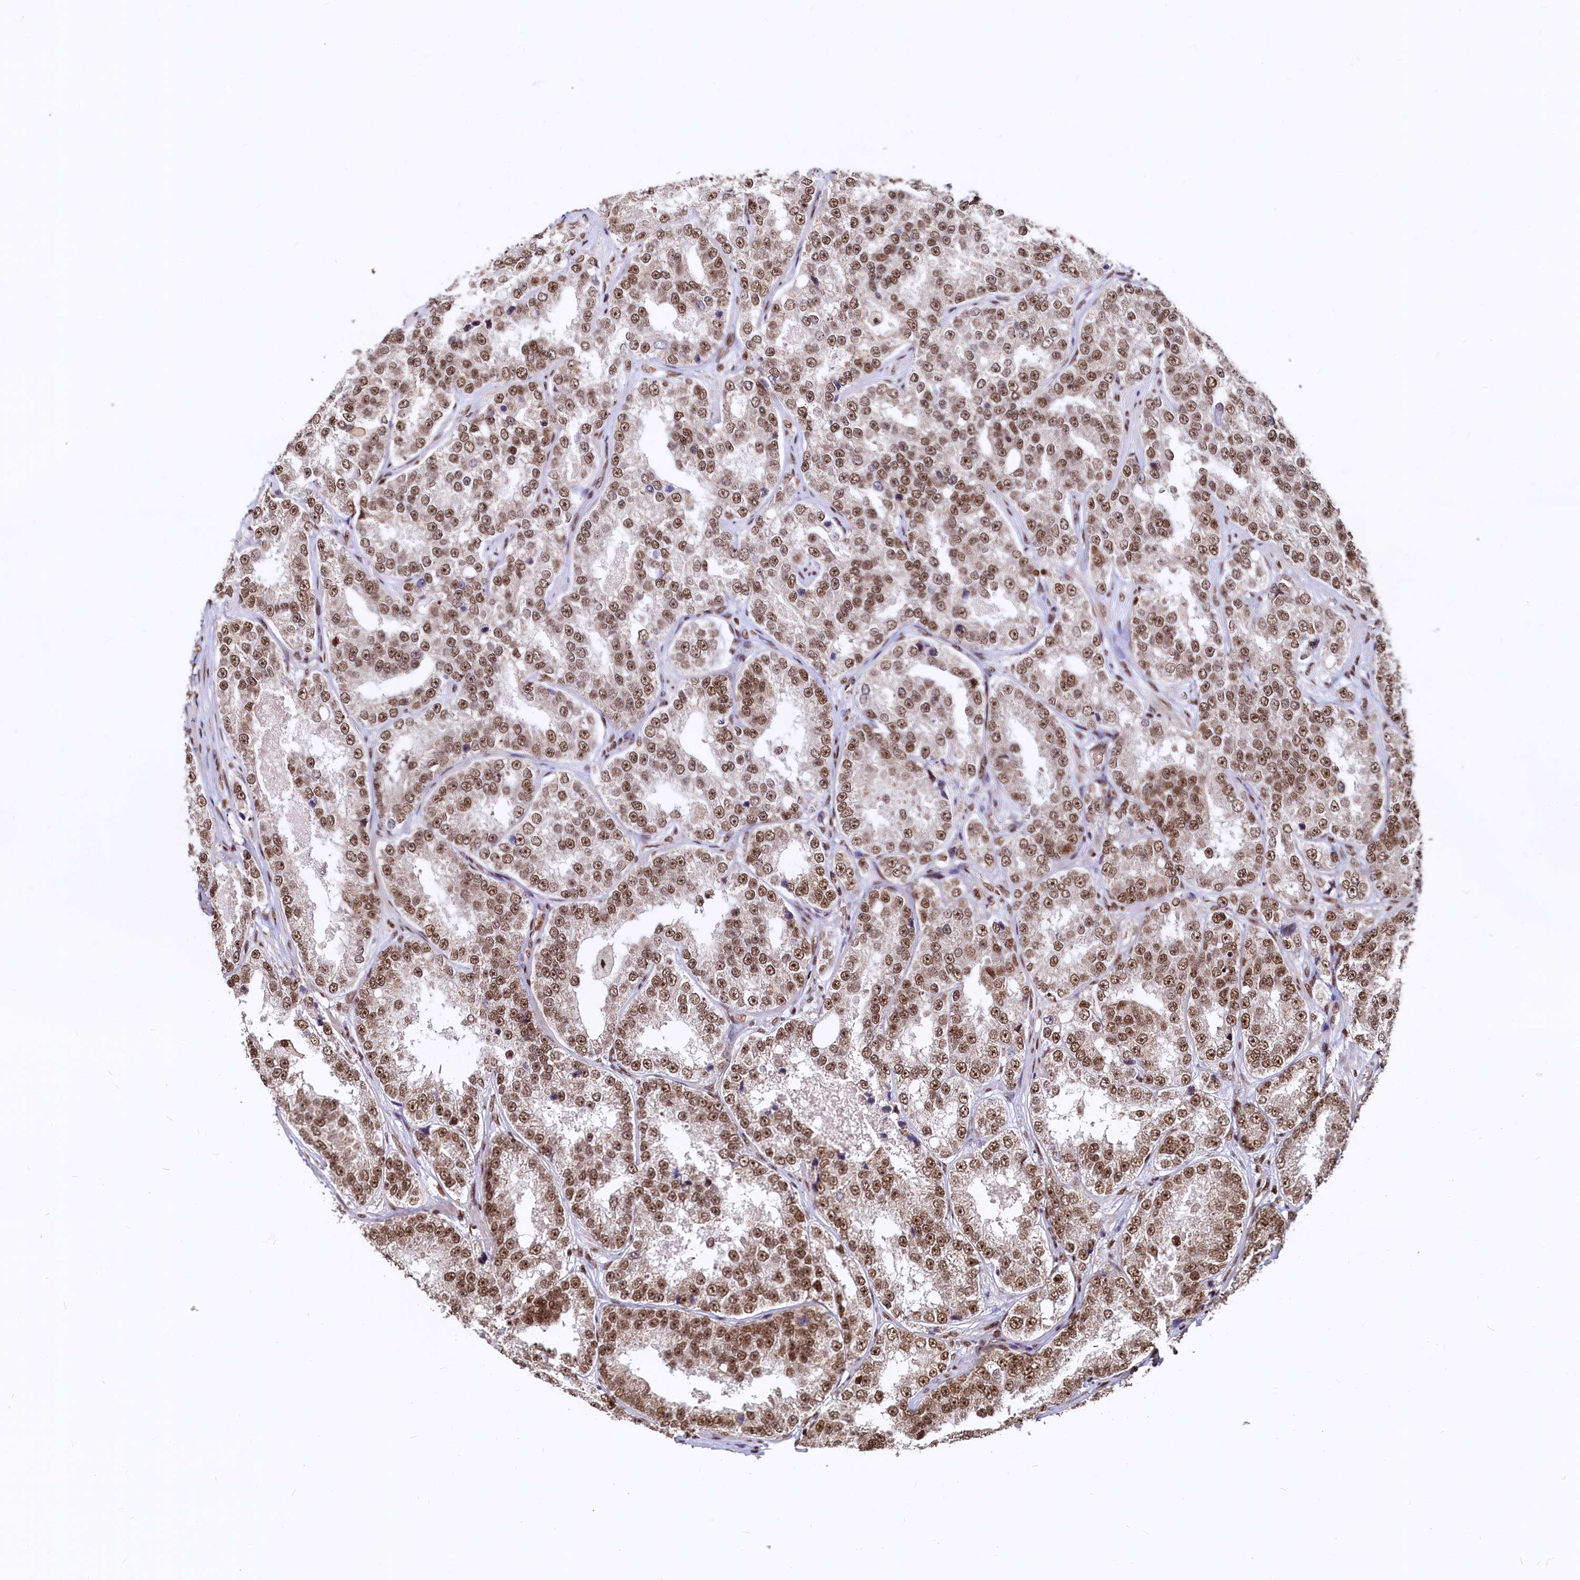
{"staining": {"intensity": "moderate", "quantity": ">75%", "location": "nuclear"}, "tissue": "prostate cancer", "cell_type": "Tumor cells", "image_type": "cancer", "snomed": [{"axis": "morphology", "description": "Normal tissue, NOS"}, {"axis": "morphology", "description": "Adenocarcinoma, High grade"}, {"axis": "topography", "description": "Prostate"}], "caption": "Prostate adenocarcinoma (high-grade) stained for a protein exhibits moderate nuclear positivity in tumor cells.", "gene": "RSRC2", "patient": {"sex": "male", "age": 83}}